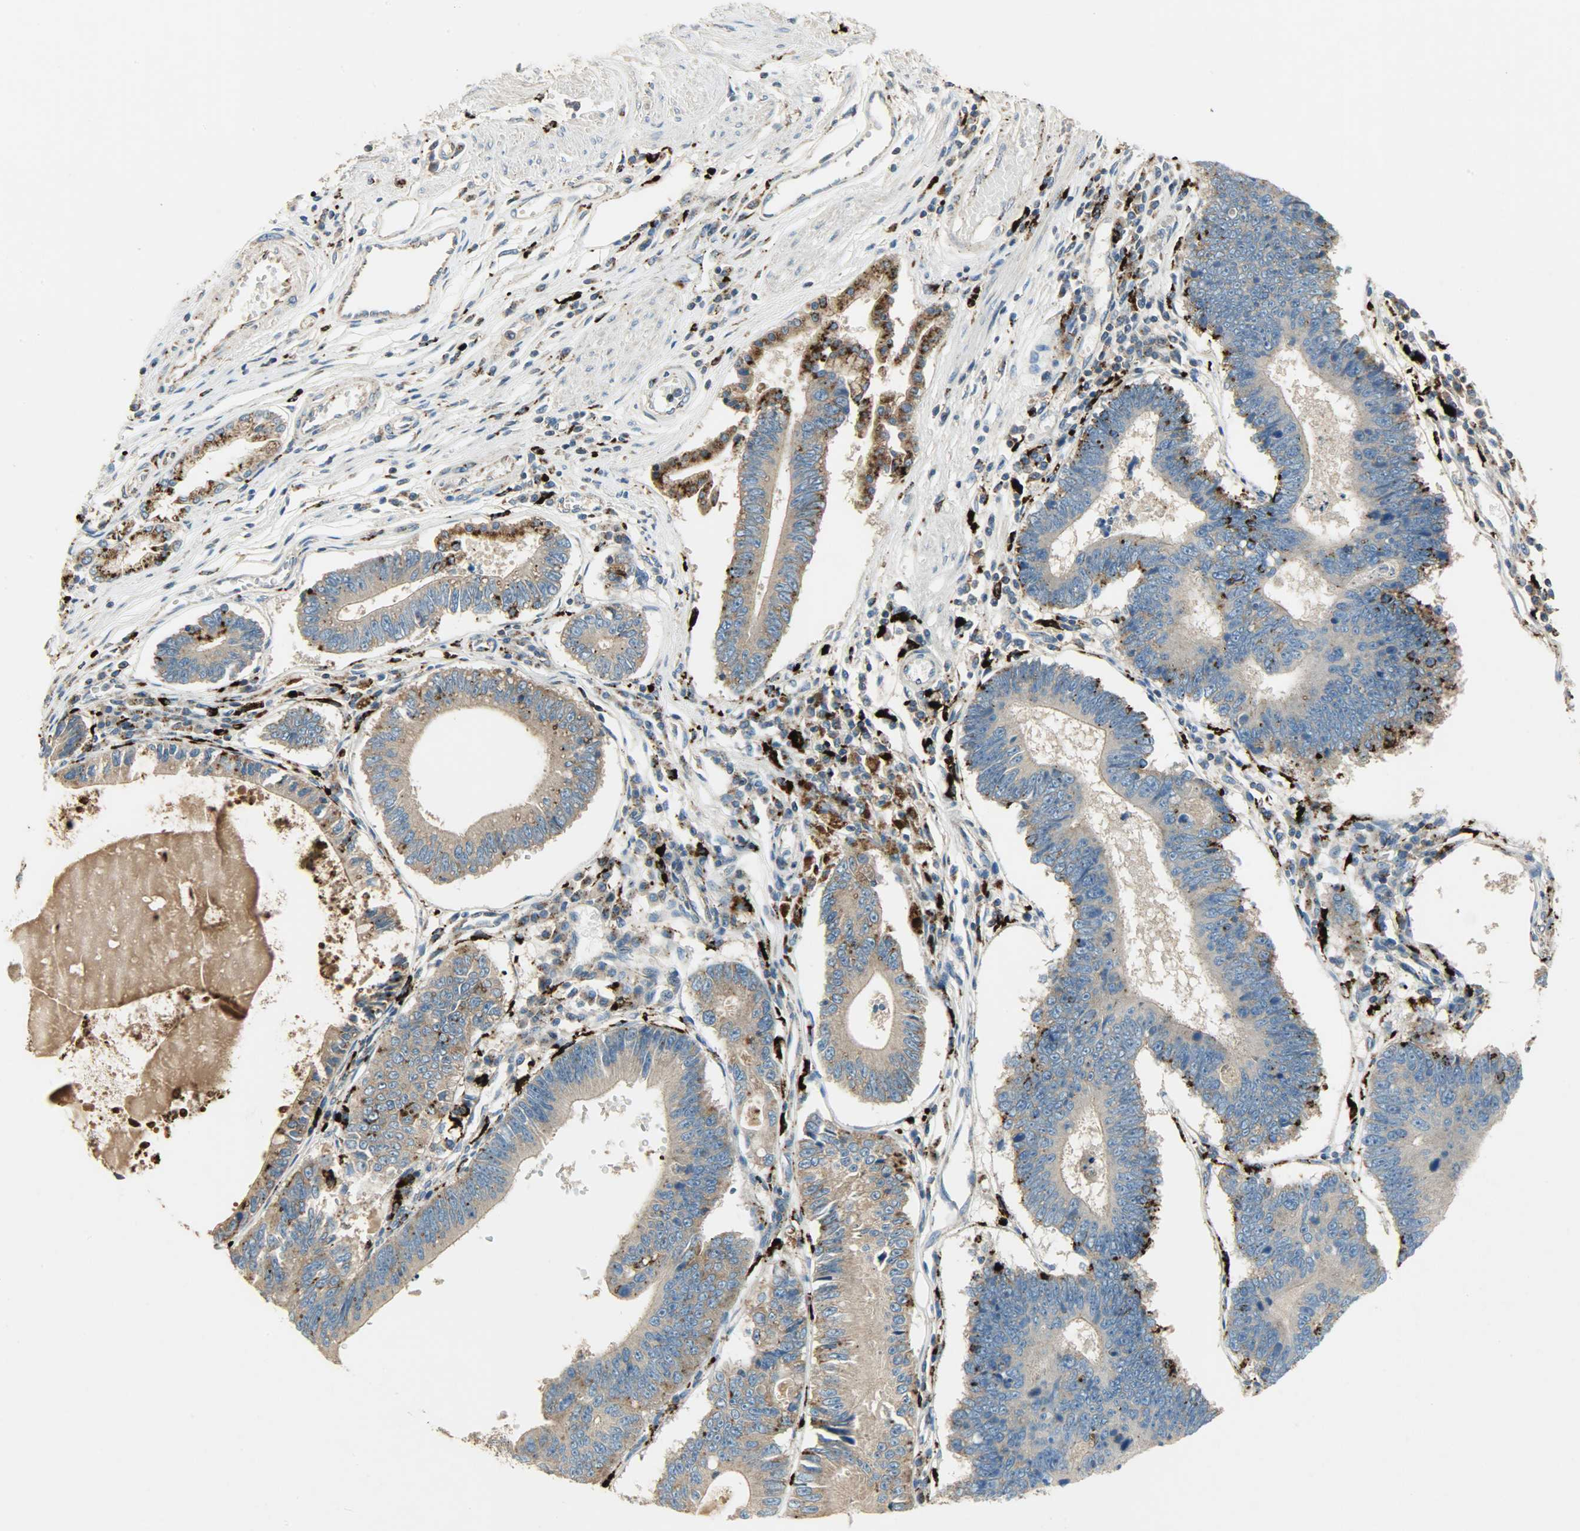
{"staining": {"intensity": "moderate", "quantity": ">75%", "location": "cytoplasmic/membranous"}, "tissue": "stomach cancer", "cell_type": "Tumor cells", "image_type": "cancer", "snomed": [{"axis": "morphology", "description": "Adenocarcinoma, NOS"}, {"axis": "topography", "description": "Stomach"}], "caption": "Protein staining displays moderate cytoplasmic/membranous positivity in about >75% of tumor cells in stomach adenocarcinoma.", "gene": "ASAH1", "patient": {"sex": "male", "age": 59}}